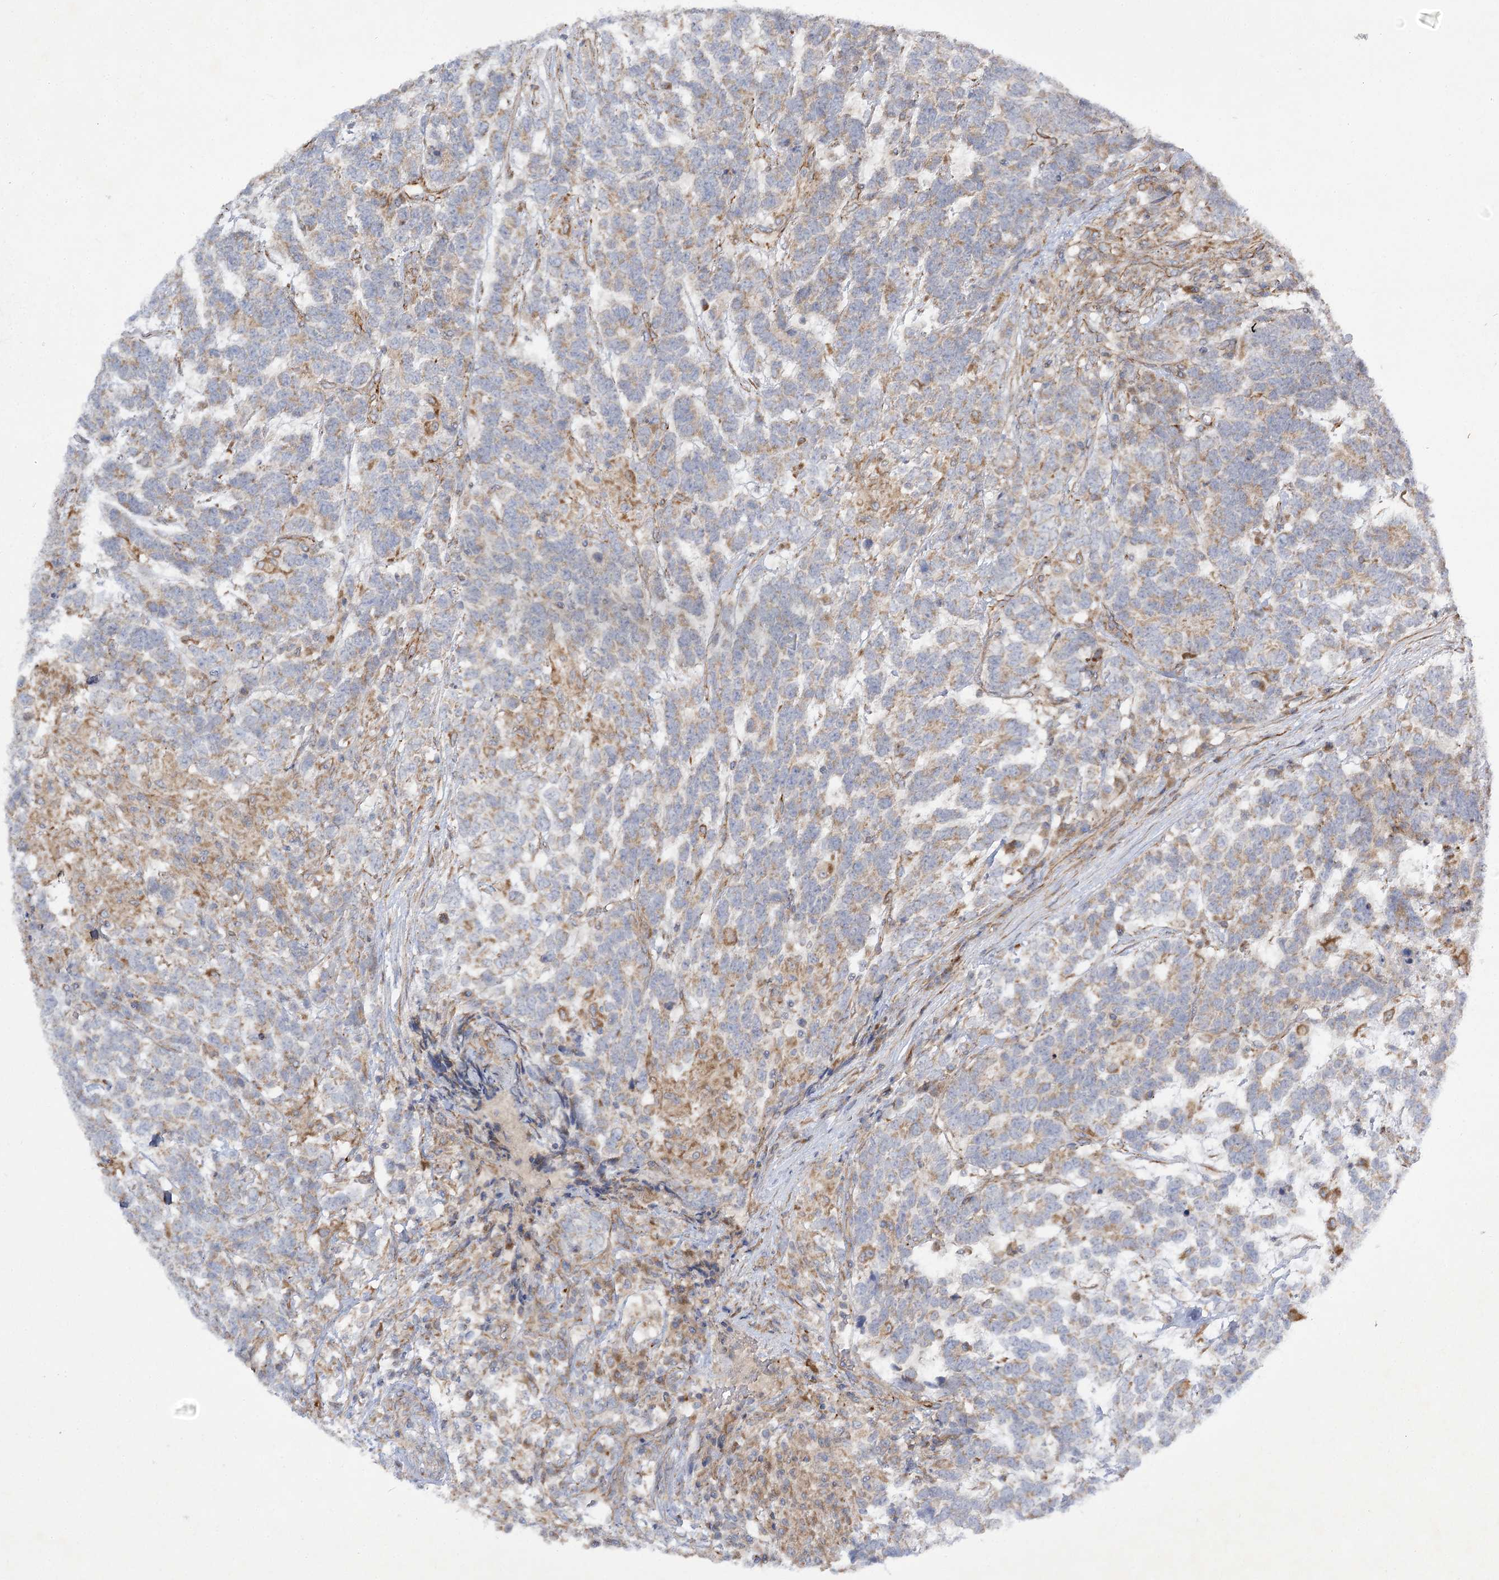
{"staining": {"intensity": "weak", "quantity": "<25%", "location": "cytoplasmic/membranous"}, "tissue": "testis cancer", "cell_type": "Tumor cells", "image_type": "cancer", "snomed": [{"axis": "morphology", "description": "Carcinoma, Embryonal, NOS"}, {"axis": "topography", "description": "Testis"}], "caption": "IHC of testis cancer demonstrates no staining in tumor cells.", "gene": "KIAA0825", "patient": {"sex": "male", "age": 26}}